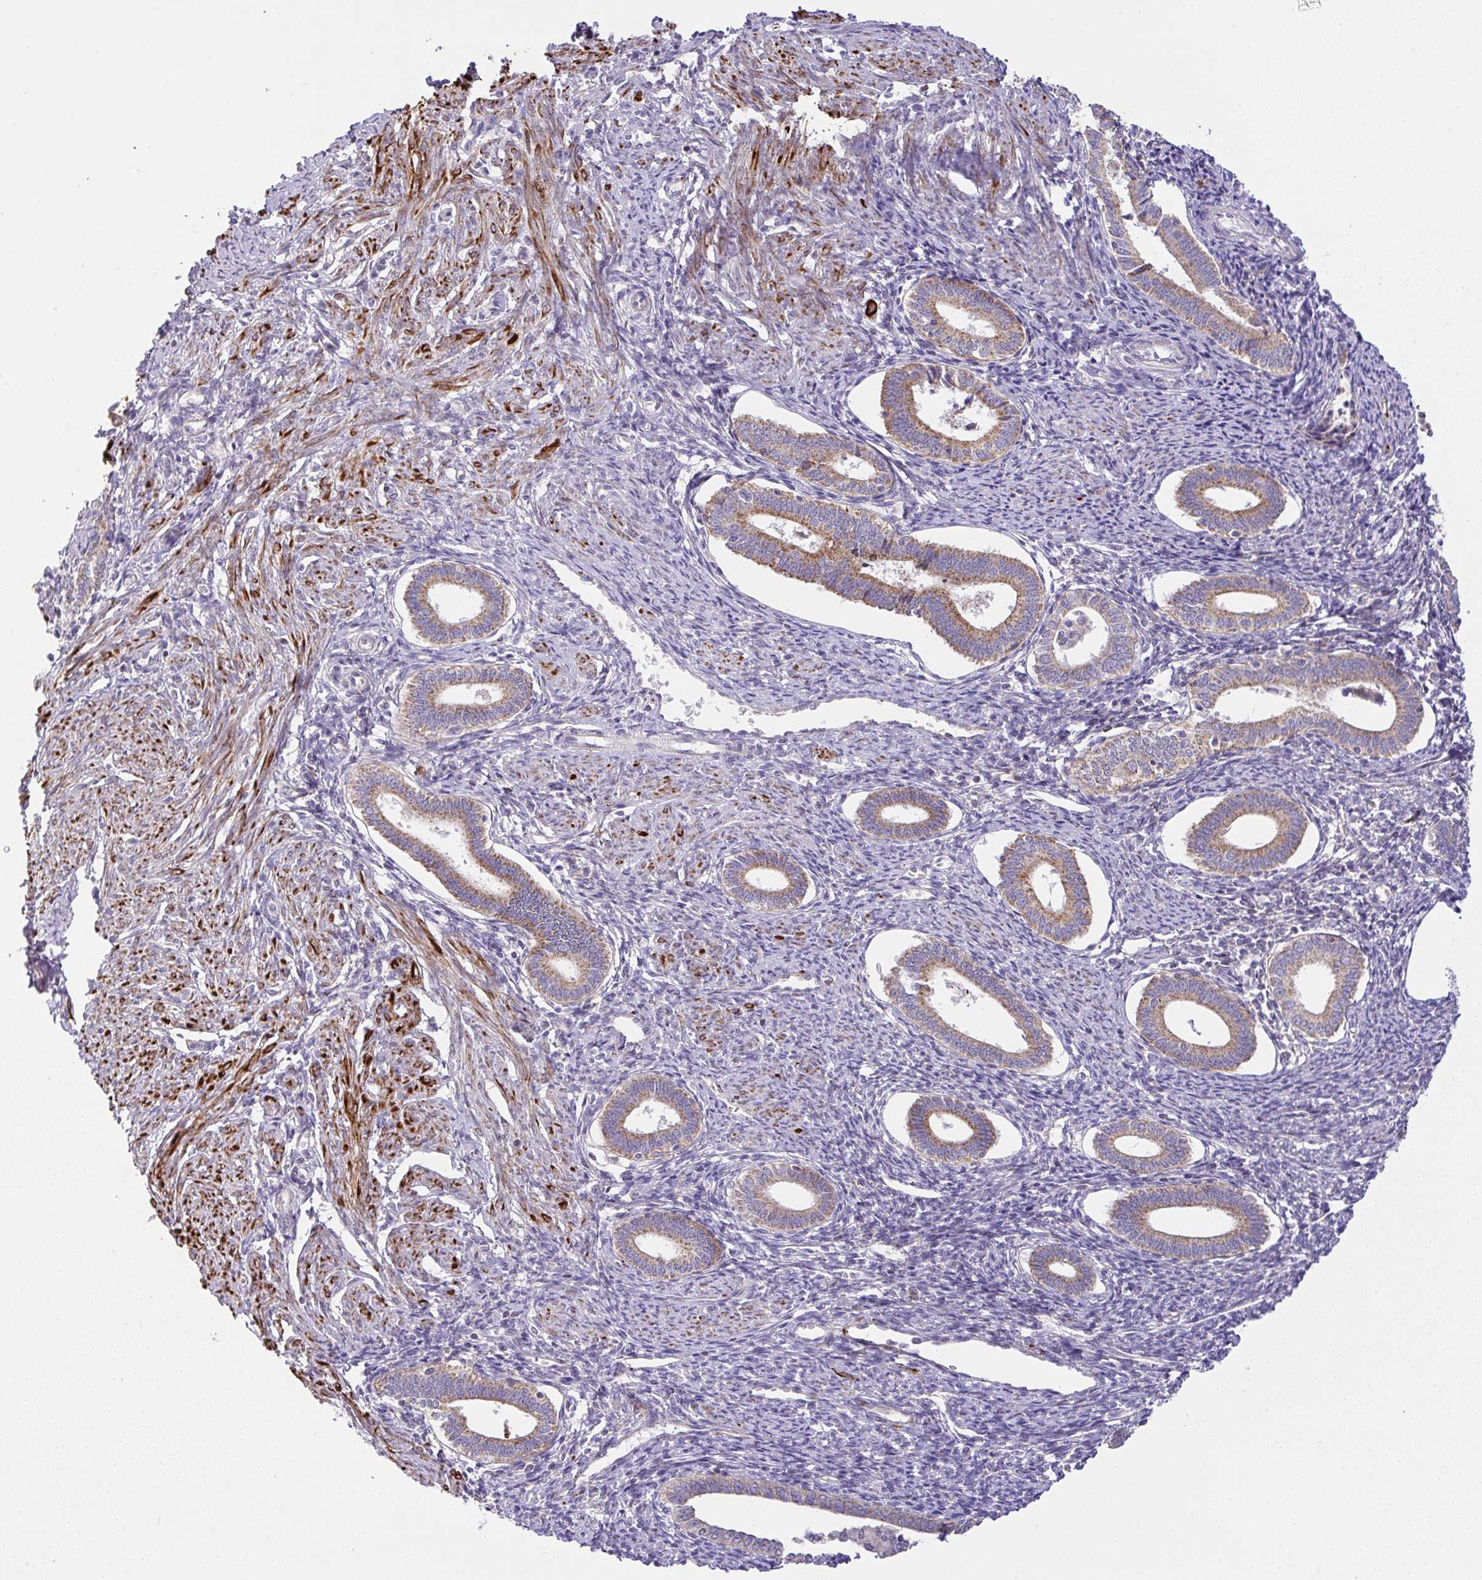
{"staining": {"intensity": "weak", "quantity": "<25%", "location": "cytoplasmic/membranous"}, "tissue": "endometrium", "cell_type": "Cells in endometrial stroma", "image_type": "normal", "snomed": [{"axis": "morphology", "description": "Normal tissue, NOS"}, {"axis": "topography", "description": "Endometrium"}], "caption": "Cells in endometrial stroma are negative for protein expression in normal human endometrium. (Brightfield microscopy of DAB (3,3'-diaminobenzidine) immunohistochemistry (IHC) at high magnification).", "gene": "CHDH", "patient": {"sex": "female", "age": 41}}